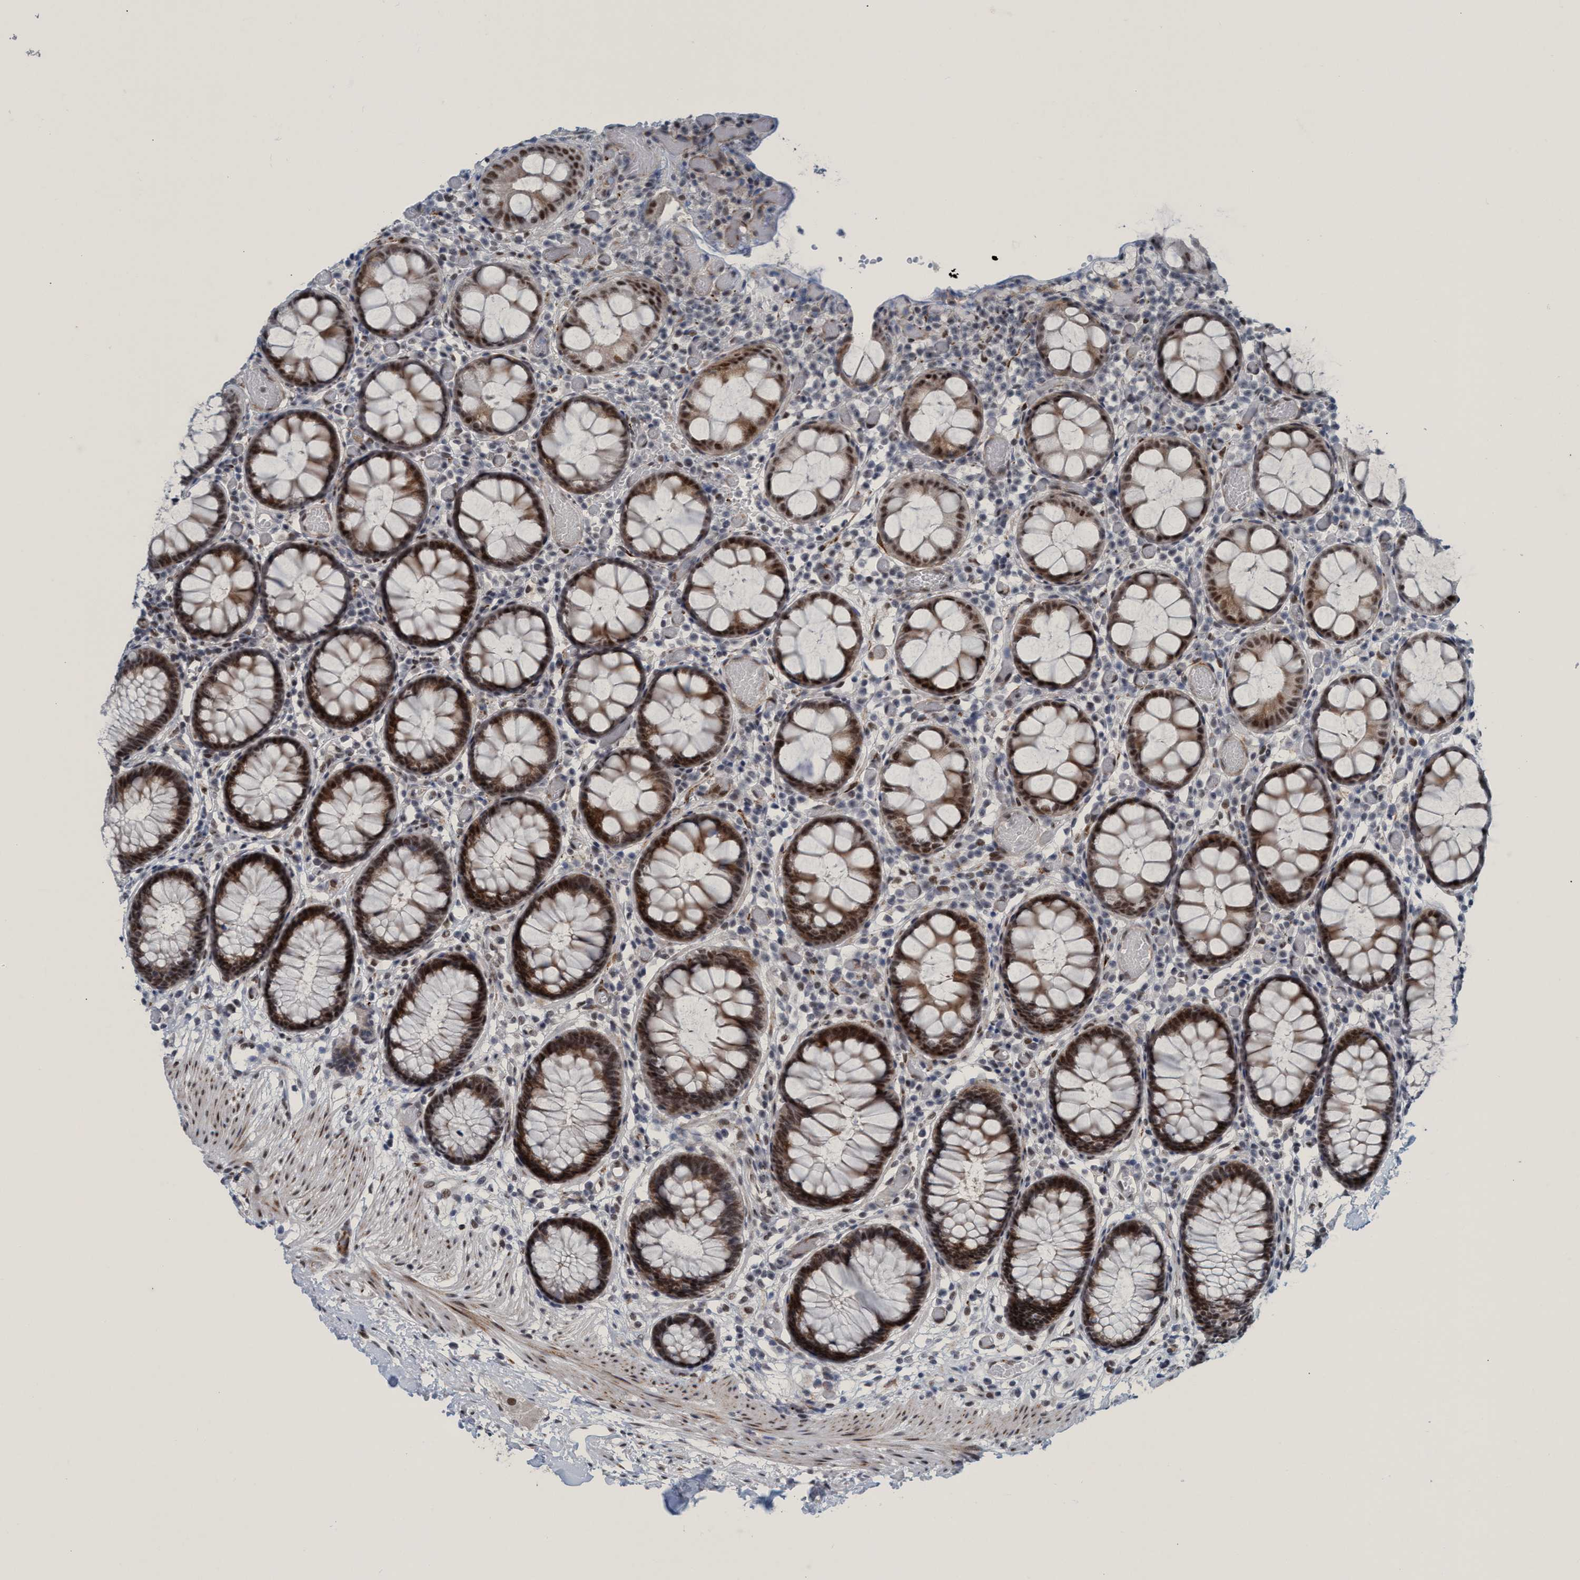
{"staining": {"intensity": "moderate", "quantity": ">75%", "location": "nuclear"}, "tissue": "colon", "cell_type": "Endothelial cells", "image_type": "normal", "snomed": [{"axis": "morphology", "description": "Normal tissue, NOS"}, {"axis": "topography", "description": "Colon"}], "caption": "Immunohistochemistry (IHC) of unremarkable human colon exhibits medium levels of moderate nuclear expression in approximately >75% of endothelial cells. (Stains: DAB (3,3'-diaminobenzidine) in brown, nuclei in blue, Microscopy: brightfield microscopy at high magnification).", "gene": "CWC27", "patient": {"sex": "male", "age": 14}}